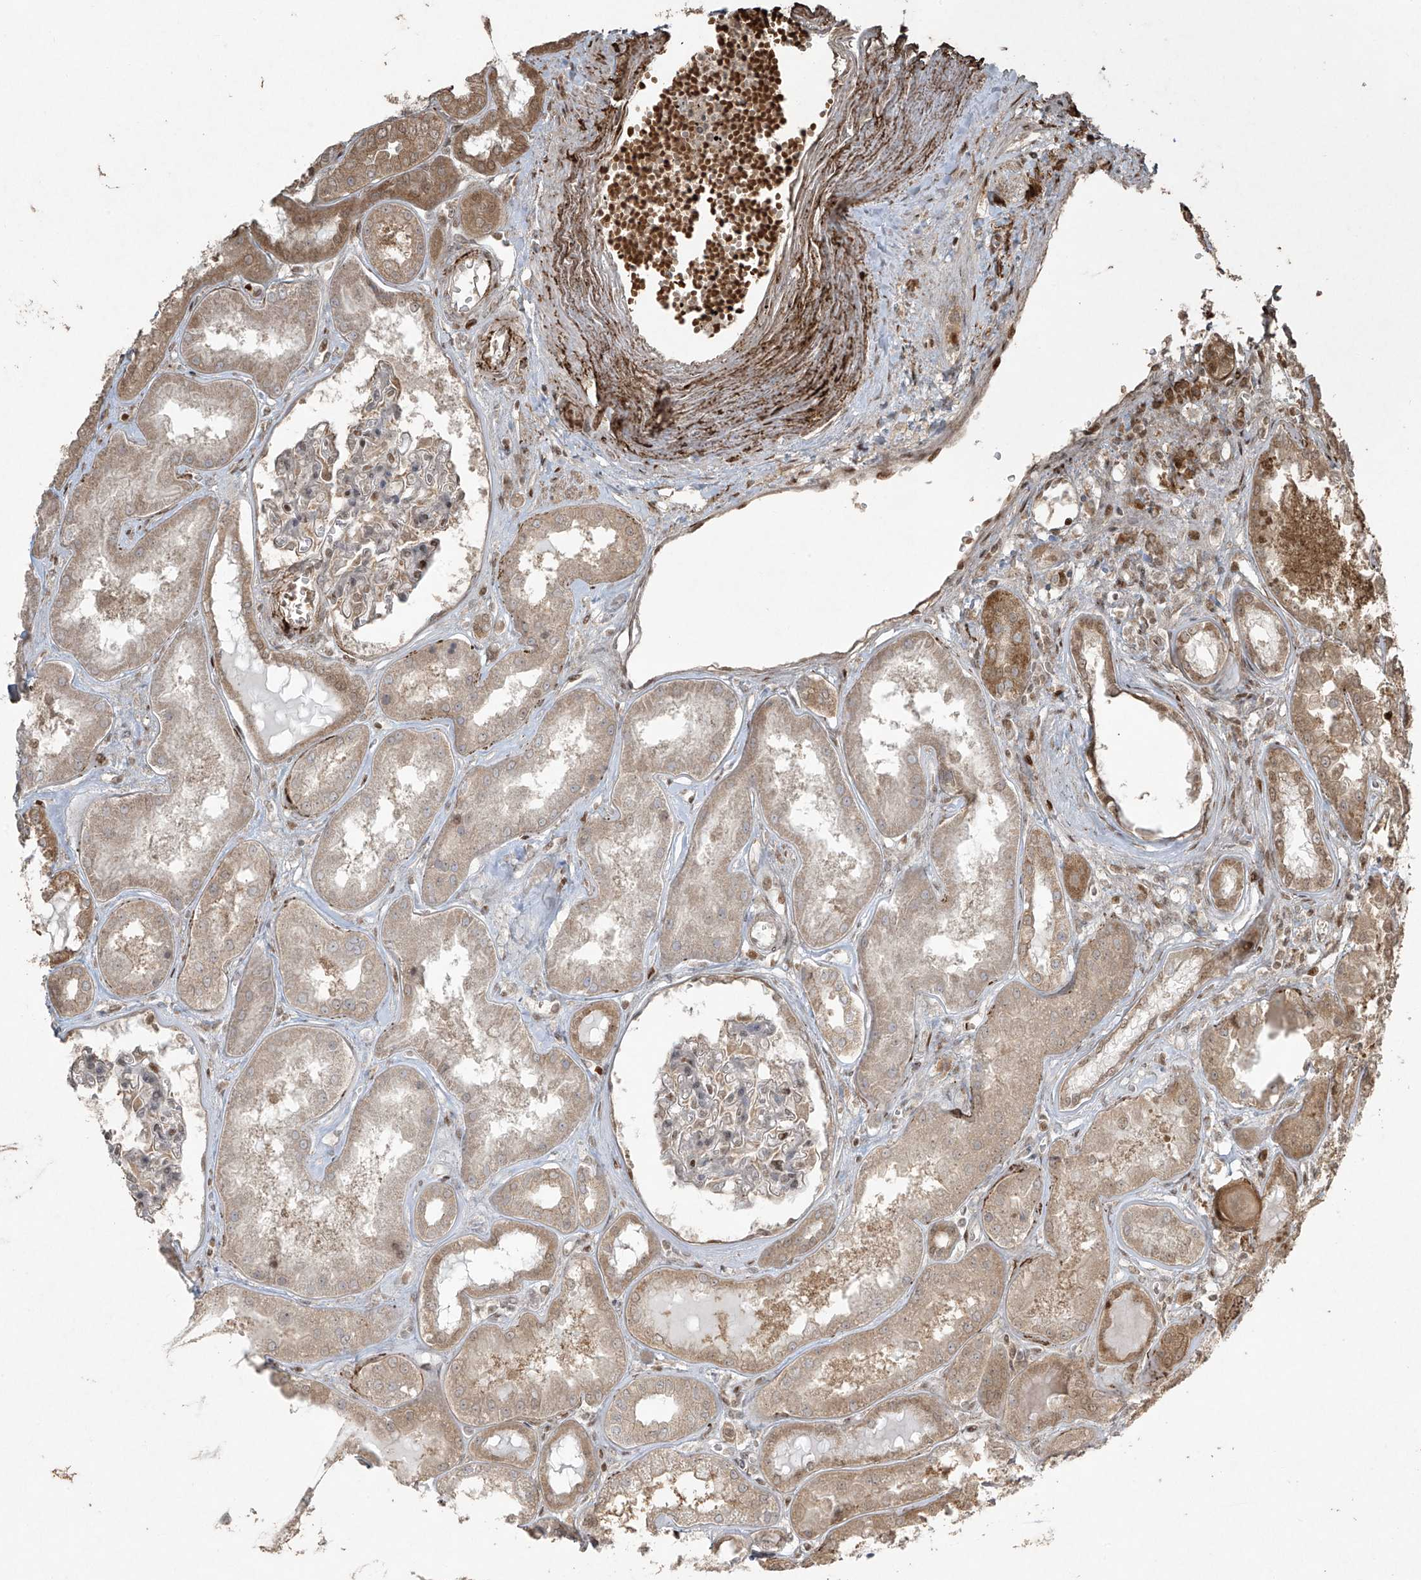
{"staining": {"intensity": "moderate", "quantity": "<25%", "location": "nuclear"}, "tissue": "kidney", "cell_type": "Cells in glomeruli", "image_type": "normal", "snomed": [{"axis": "morphology", "description": "Normal tissue, NOS"}, {"axis": "topography", "description": "Kidney"}], "caption": "This image displays immunohistochemistry staining of normal kidney, with low moderate nuclear expression in approximately <25% of cells in glomeruli.", "gene": "TTC22", "patient": {"sex": "female", "age": 56}}